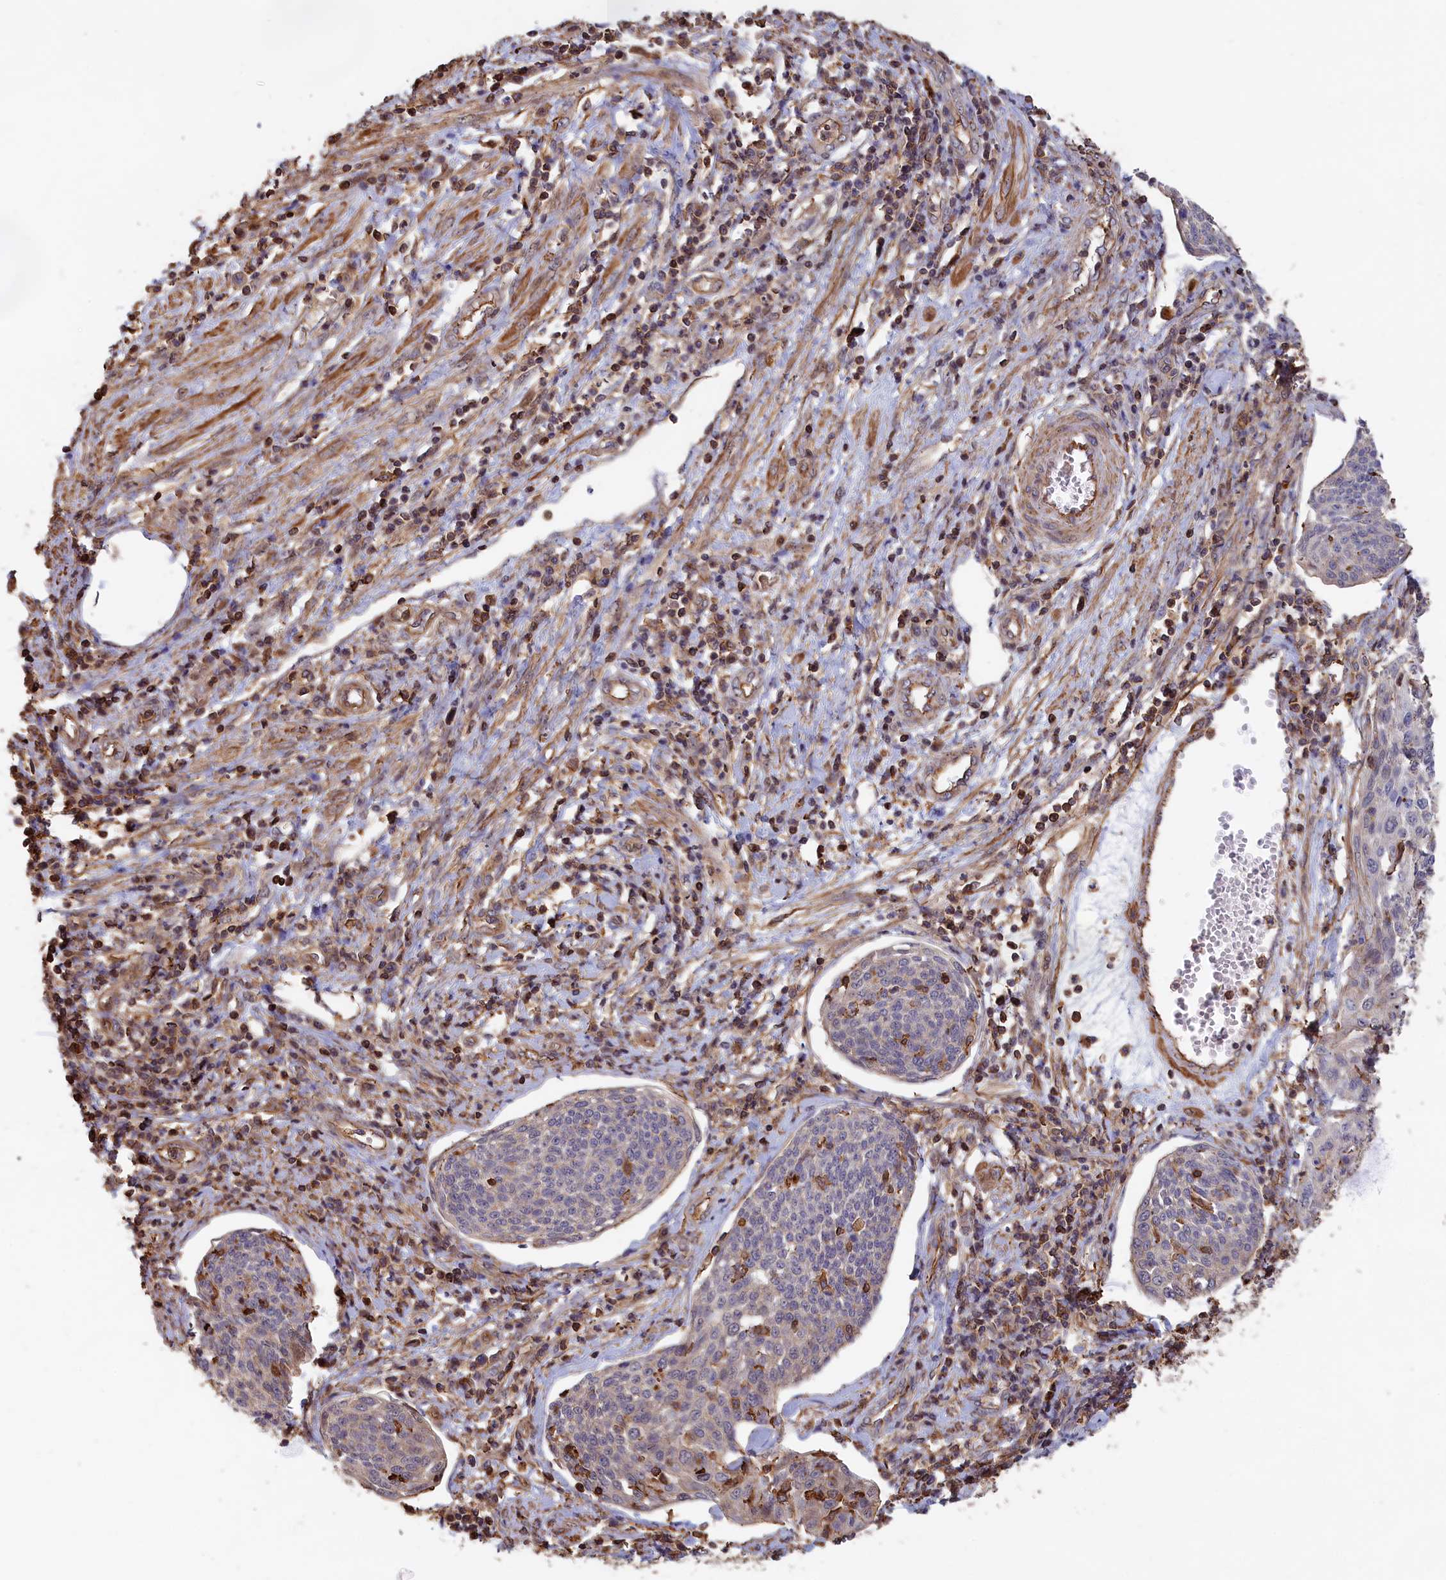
{"staining": {"intensity": "negative", "quantity": "none", "location": "none"}, "tissue": "cervical cancer", "cell_type": "Tumor cells", "image_type": "cancer", "snomed": [{"axis": "morphology", "description": "Squamous cell carcinoma, NOS"}, {"axis": "topography", "description": "Cervix"}], "caption": "Tumor cells show no significant expression in cervical cancer (squamous cell carcinoma). (DAB IHC visualized using brightfield microscopy, high magnification).", "gene": "ANKRD27", "patient": {"sex": "female", "age": 34}}